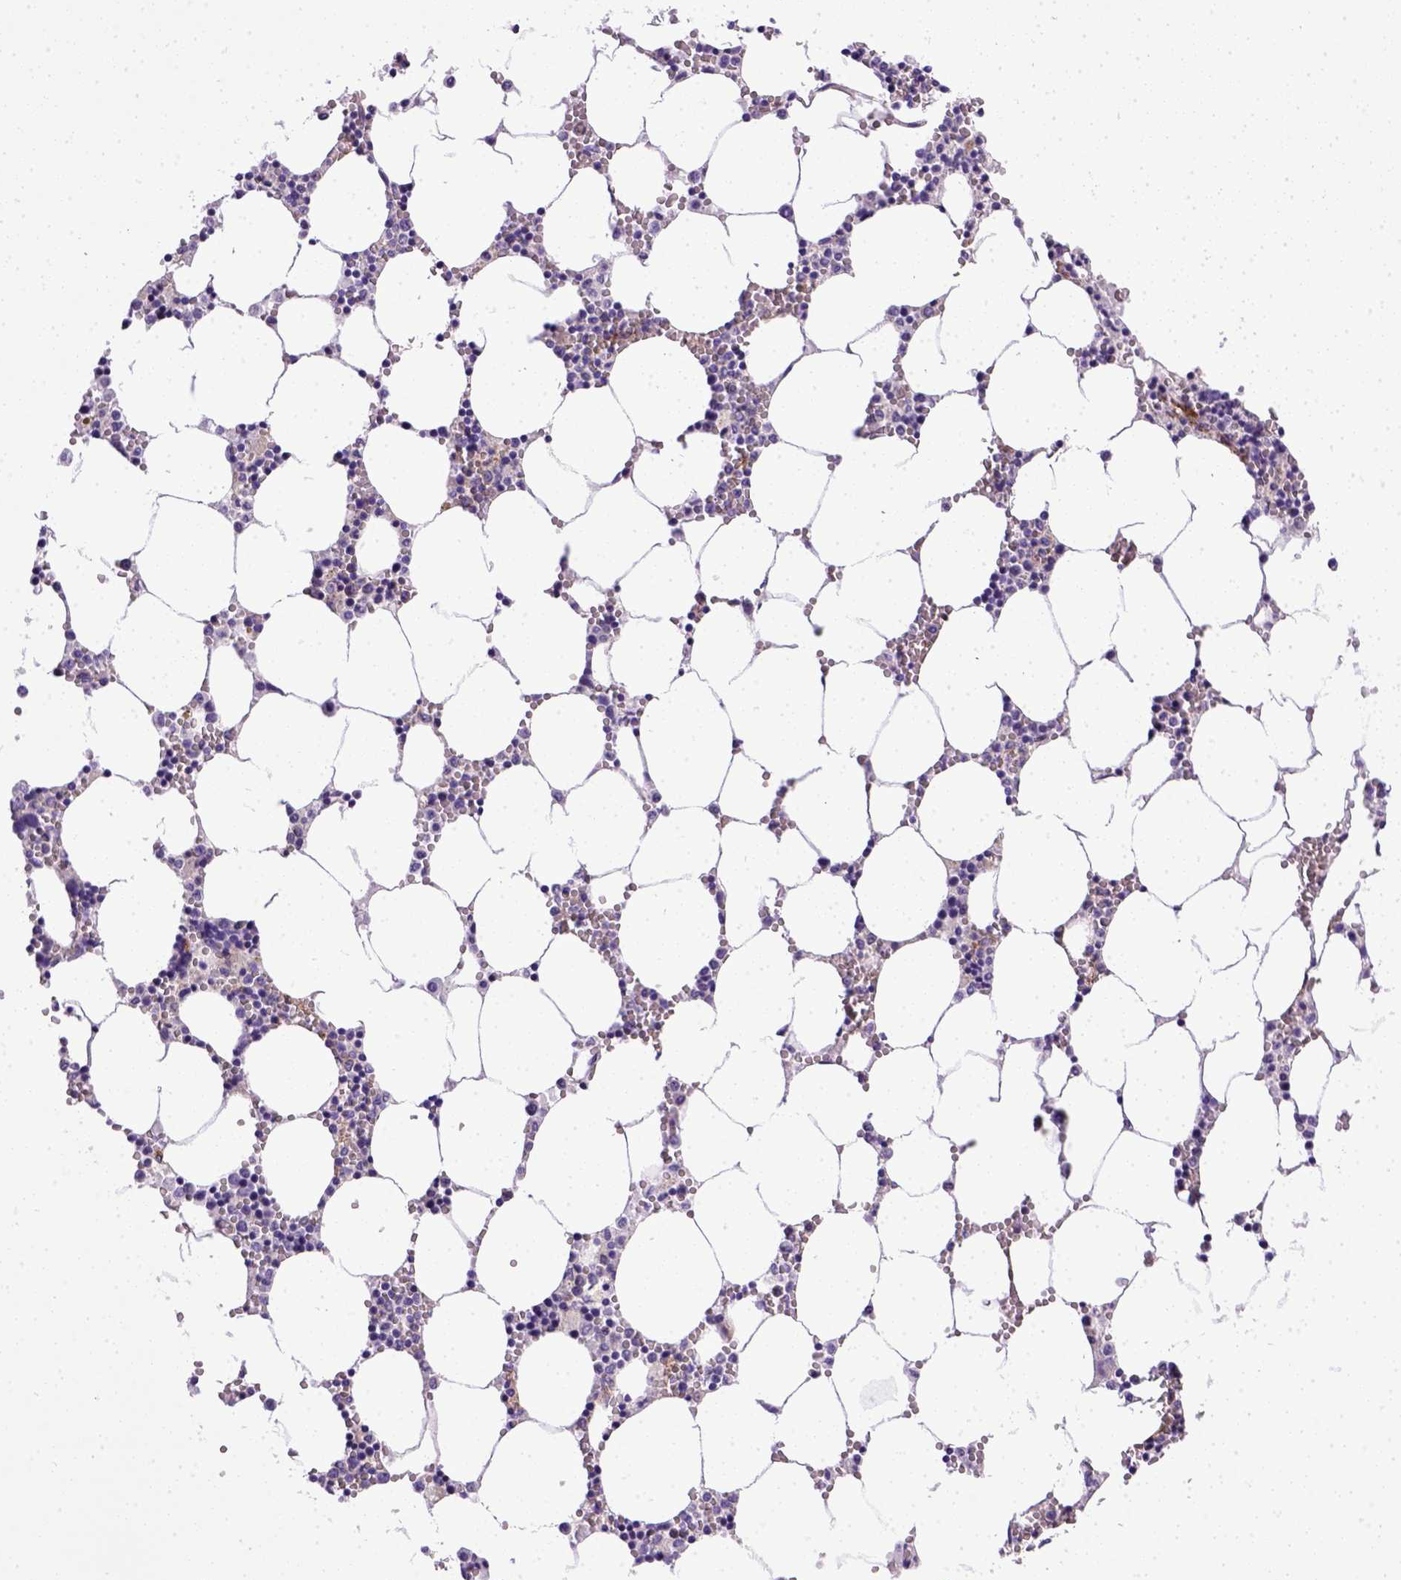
{"staining": {"intensity": "negative", "quantity": "none", "location": "none"}, "tissue": "bone marrow", "cell_type": "Hematopoietic cells", "image_type": "normal", "snomed": [{"axis": "morphology", "description": "Normal tissue, NOS"}, {"axis": "topography", "description": "Bone marrow"}], "caption": "Immunohistochemistry photomicrograph of unremarkable bone marrow stained for a protein (brown), which reveals no positivity in hematopoietic cells.", "gene": "ENG", "patient": {"sex": "female", "age": 64}}